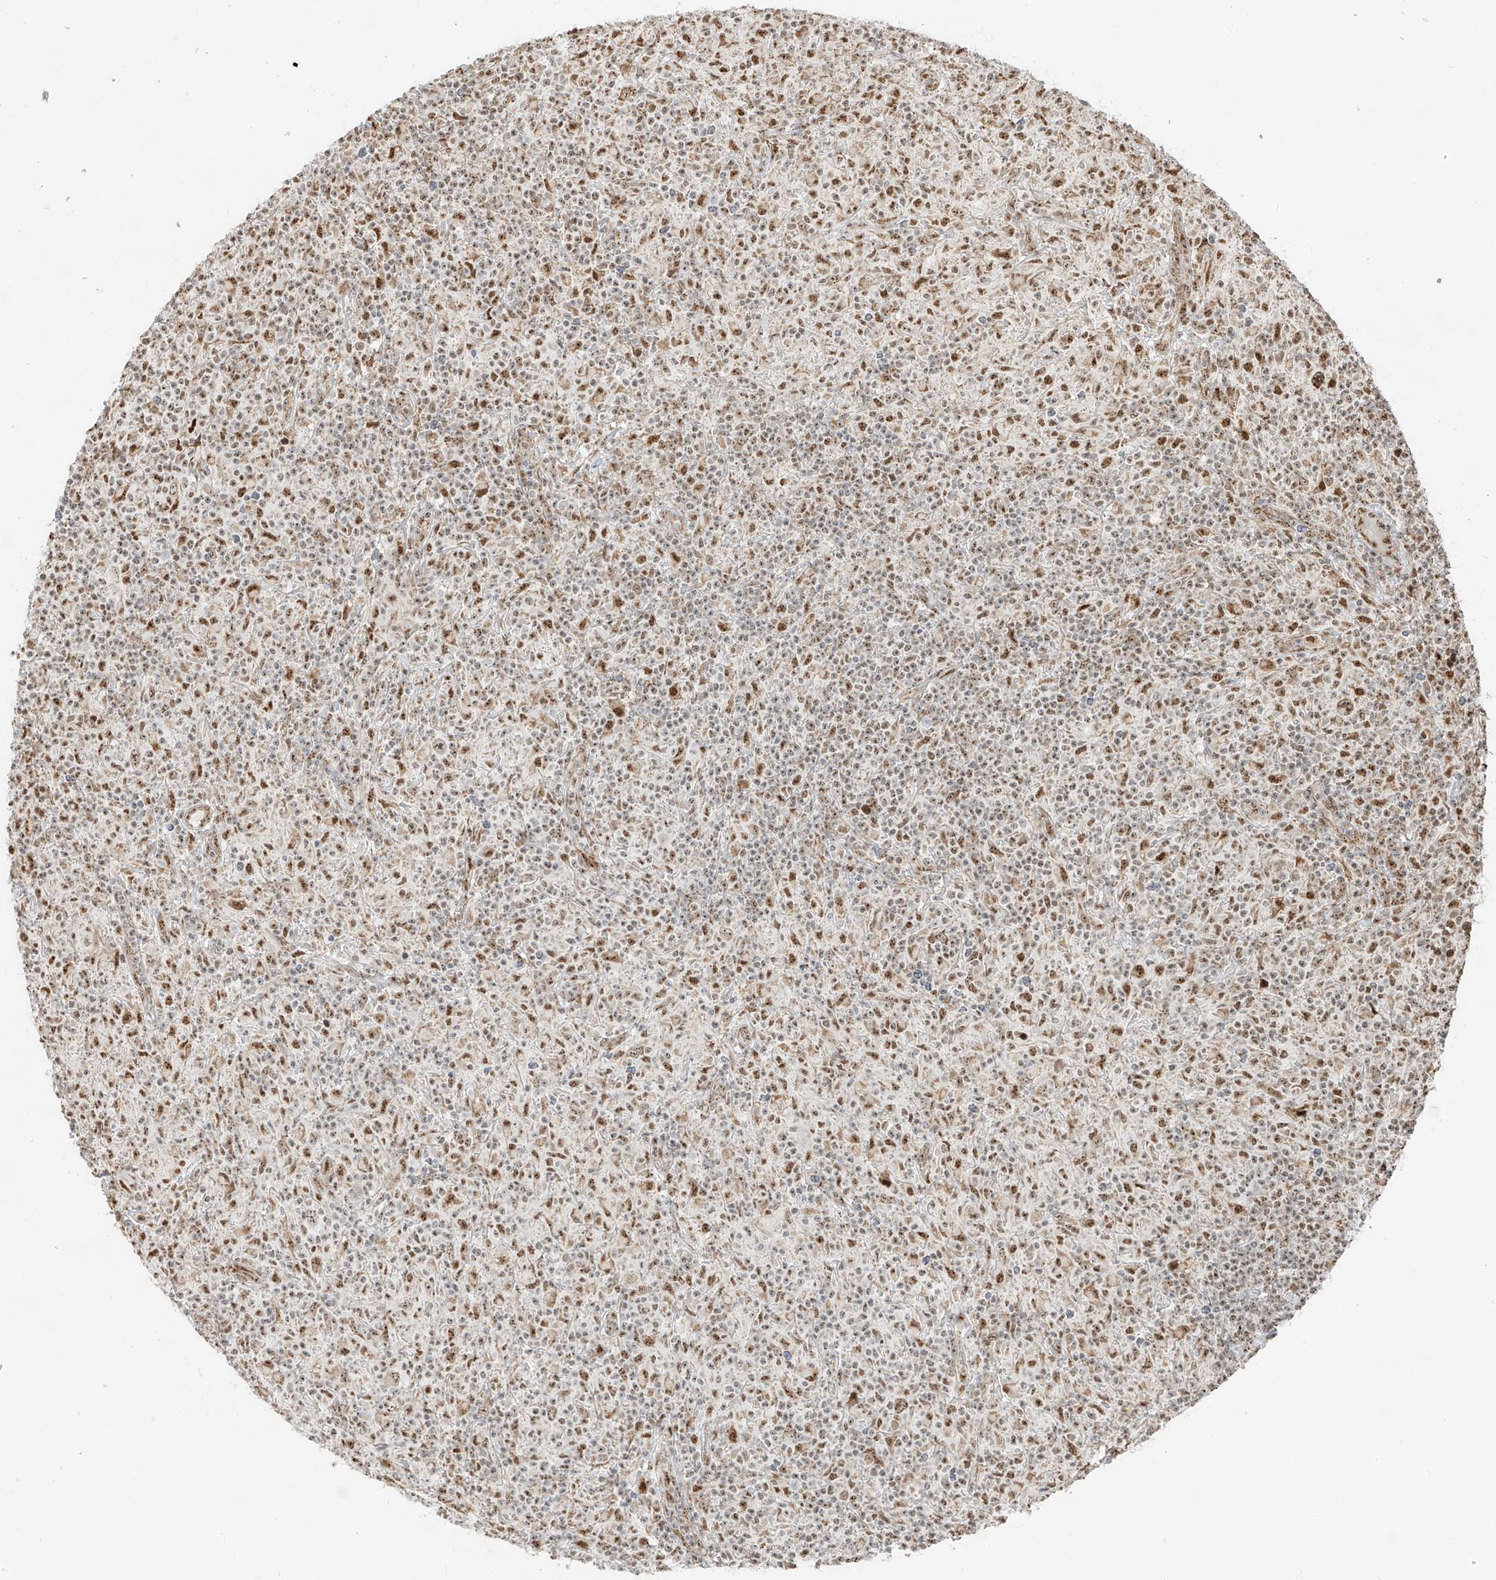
{"staining": {"intensity": "weak", "quantity": "25%-75%", "location": "nuclear"}, "tissue": "lymphoma", "cell_type": "Tumor cells", "image_type": "cancer", "snomed": [{"axis": "morphology", "description": "Hodgkin's disease, NOS"}, {"axis": "topography", "description": "Lymph node"}], "caption": "Approximately 25%-75% of tumor cells in lymphoma exhibit weak nuclear protein positivity as visualized by brown immunohistochemical staining.", "gene": "ZBTB8A", "patient": {"sex": "male", "age": 70}}